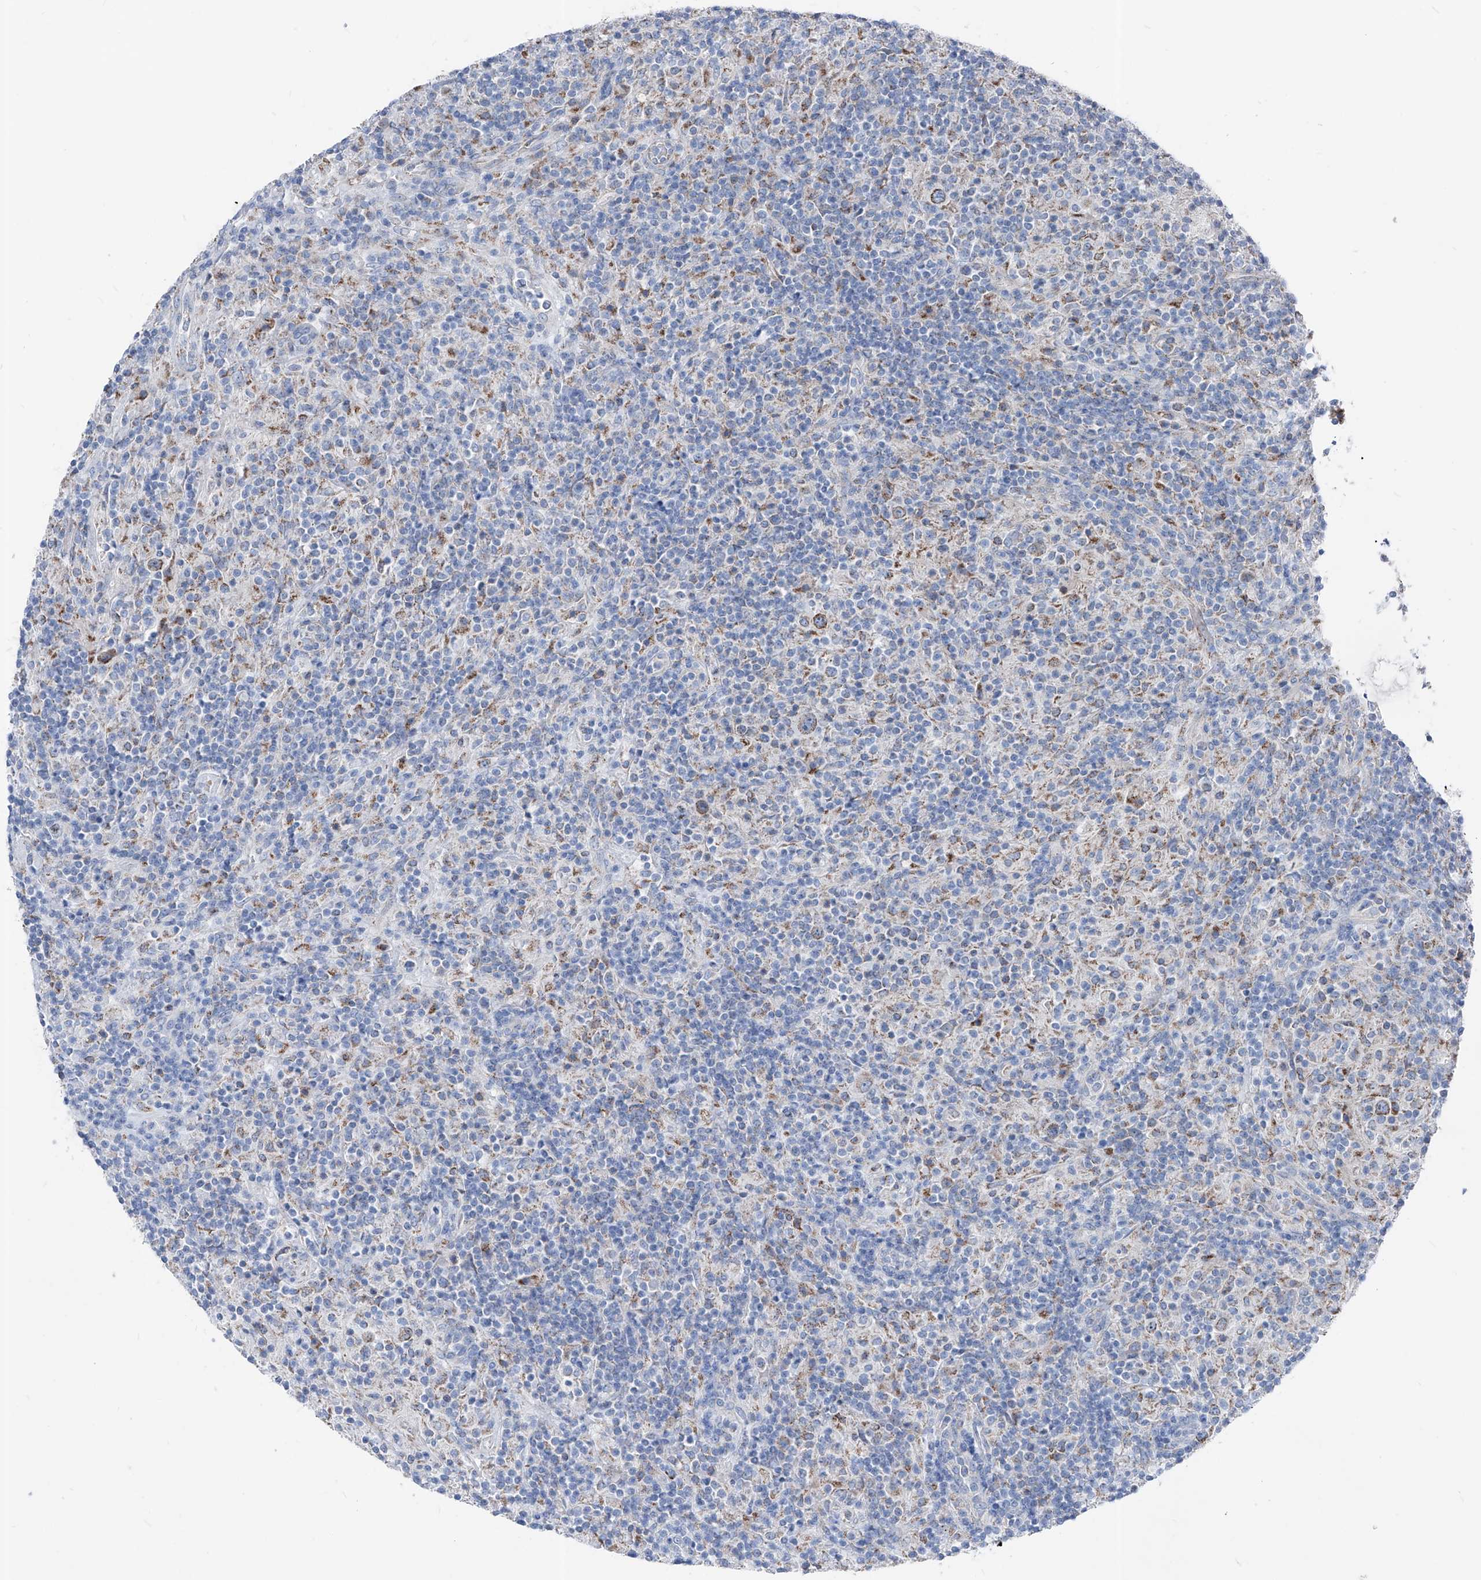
{"staining": {"intensity": "moderate", "quantity": "25%-75%", "location": "cytoplasmic/membranous"}, "tissue": "lymphoma", "cell_type": "Tumor cells", "image_type": "cancer", "snomed": [{"axis": "morphology", "description": "Hodgkin's disease, NOS"}, {"axis": "topography", "description": "Lymph node"}], "caption": "Immunohistochemistry (IHC) photomicrograph of neoplastic tissue: human Hodgkin's disease stained using IHC demonstrates medium levels of moderate protein expression localized specifically in the cytoplasmic/membranous of tumor cells, appearing as a cytoplasmic/membranous brown color.", "gene": "AGPS", "patient": {"sex": "male", "age": 70}}